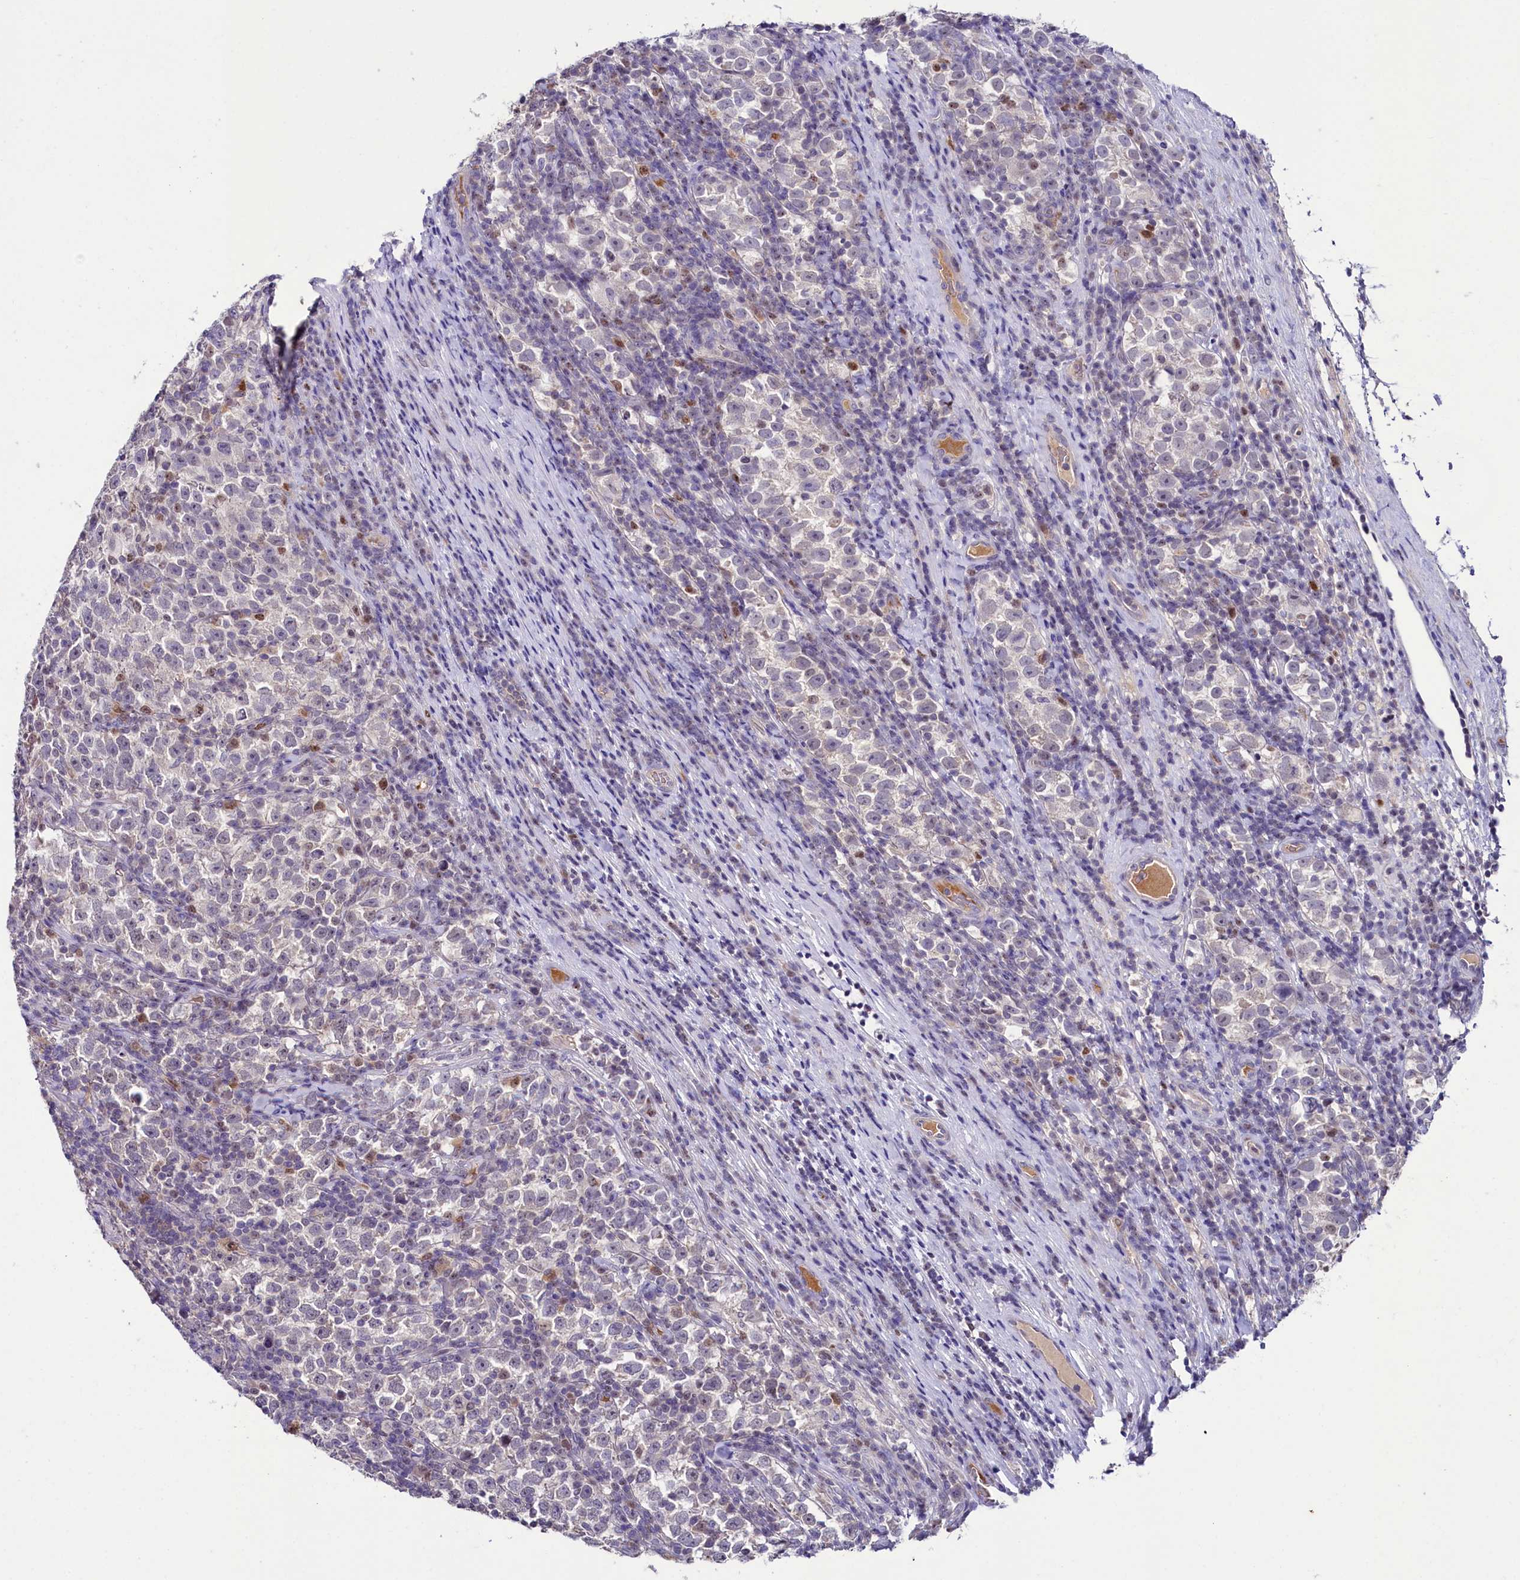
{"staining": {"intensity": "negative", "quantity": "none", "location": "none"}, "tissue": "testis cancer", "cell_type": "Tumor cells", "image_type": "cancer", "snomed": [{"axis": "morphology", "description": "Normal tissue, NOS"}, {"axis": "morphology", "description": "Seminoma, NOS"}, {"axis": "topography", "description": "Testis"}], "caption": "This is an immunohistochemistry micrograph of testis cancer. There is no staining in tumor cells.", "gene": "FAM111B", "patient": {"sex": "male", "age": 43}}